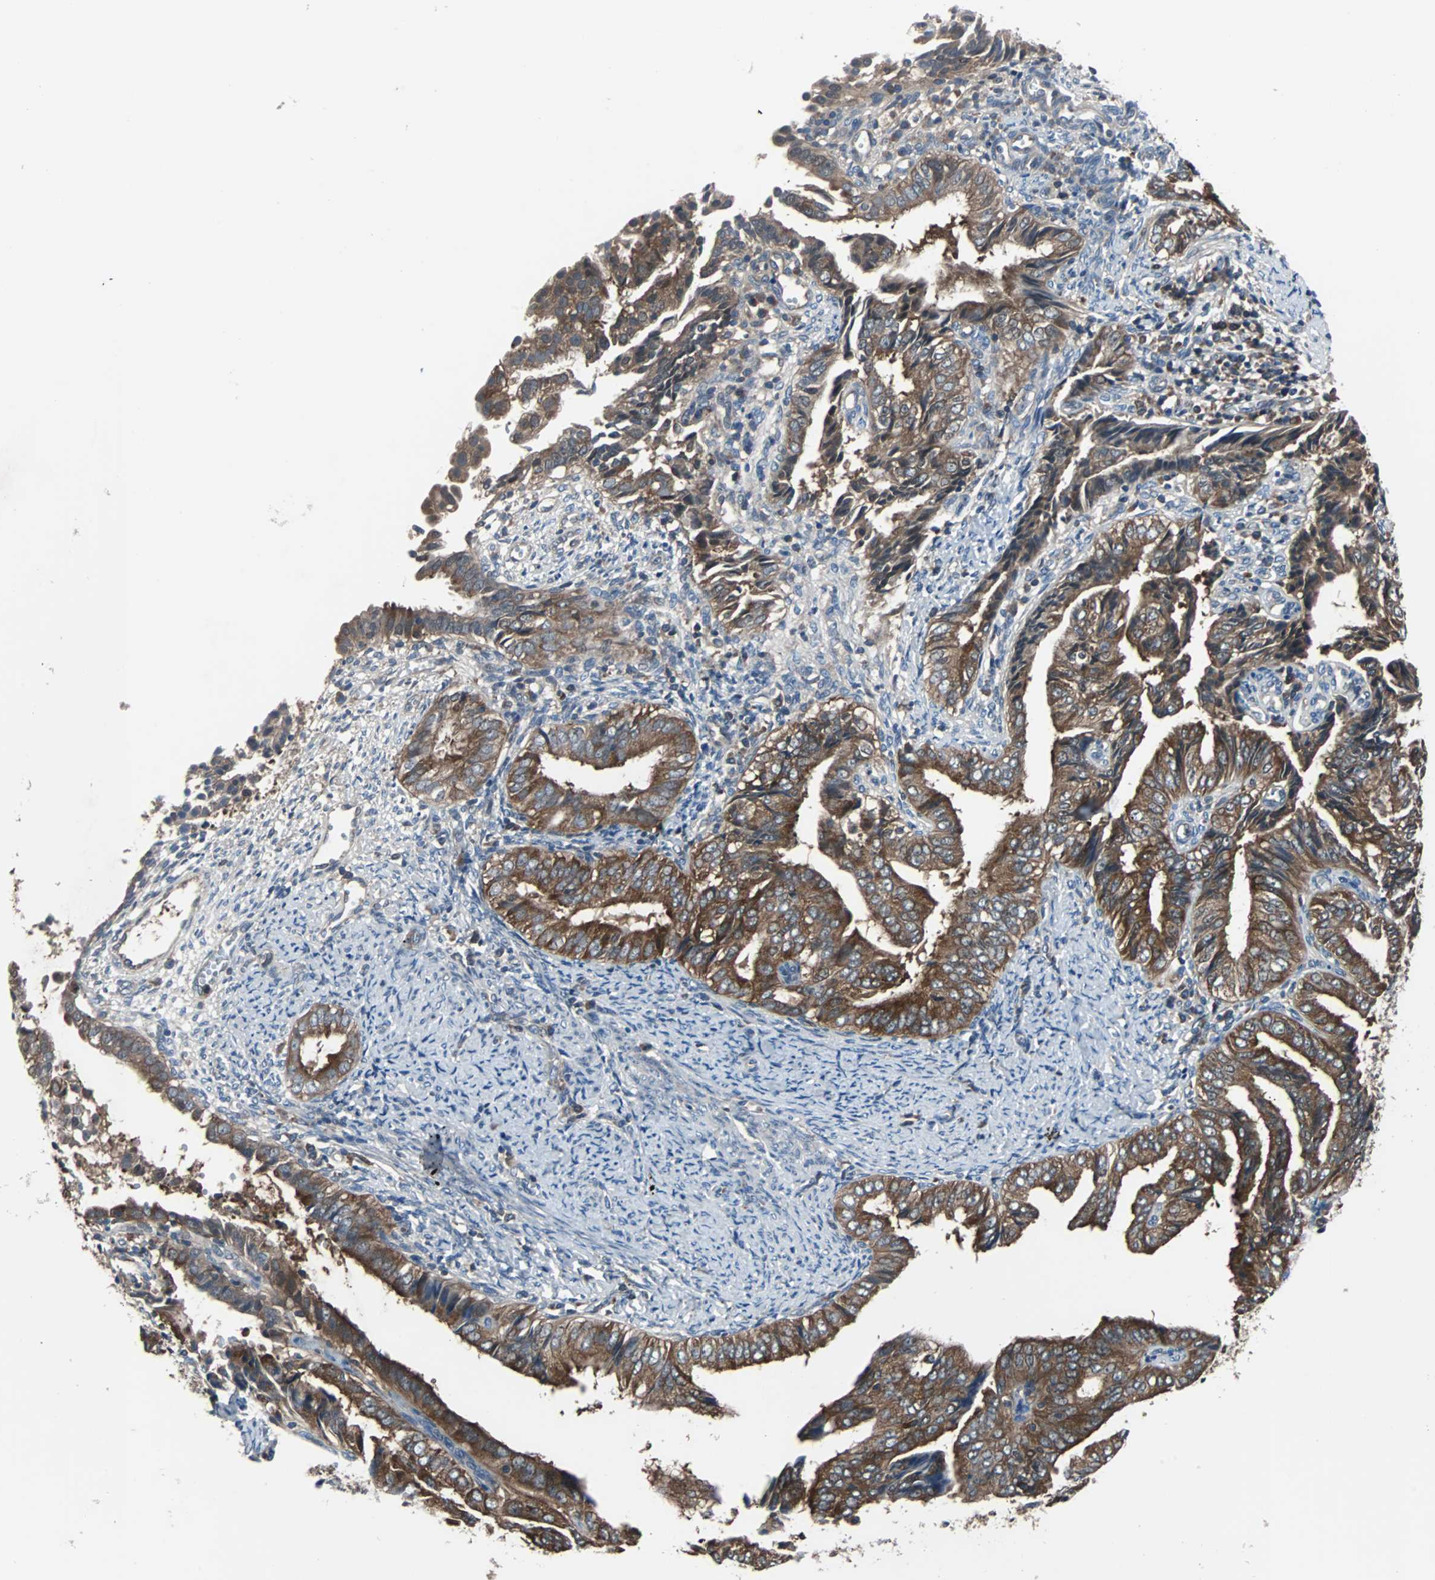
{"staining": {"intensity": "strong", "quantity": ">75%", "location": "cytoplasmic/membranous"}, "tissue": "endometrial cancer", "cell_type": "Tumor cells", "image_type": "cancer", "snomed": [{"axis": "morphology", "description": "Adenocarcinoma, NOS"}, {"axis": "topography", "description": "Endometrium"}], "caption": "Approximately >75% of tumor cells in human endometrial cancer exhibit strong cytoplasmic/membranous protein positivity as visualized by brown immunohistochemical staining.", "gene": "PAK1", "patient": {"sex": "female", "age": 58}}